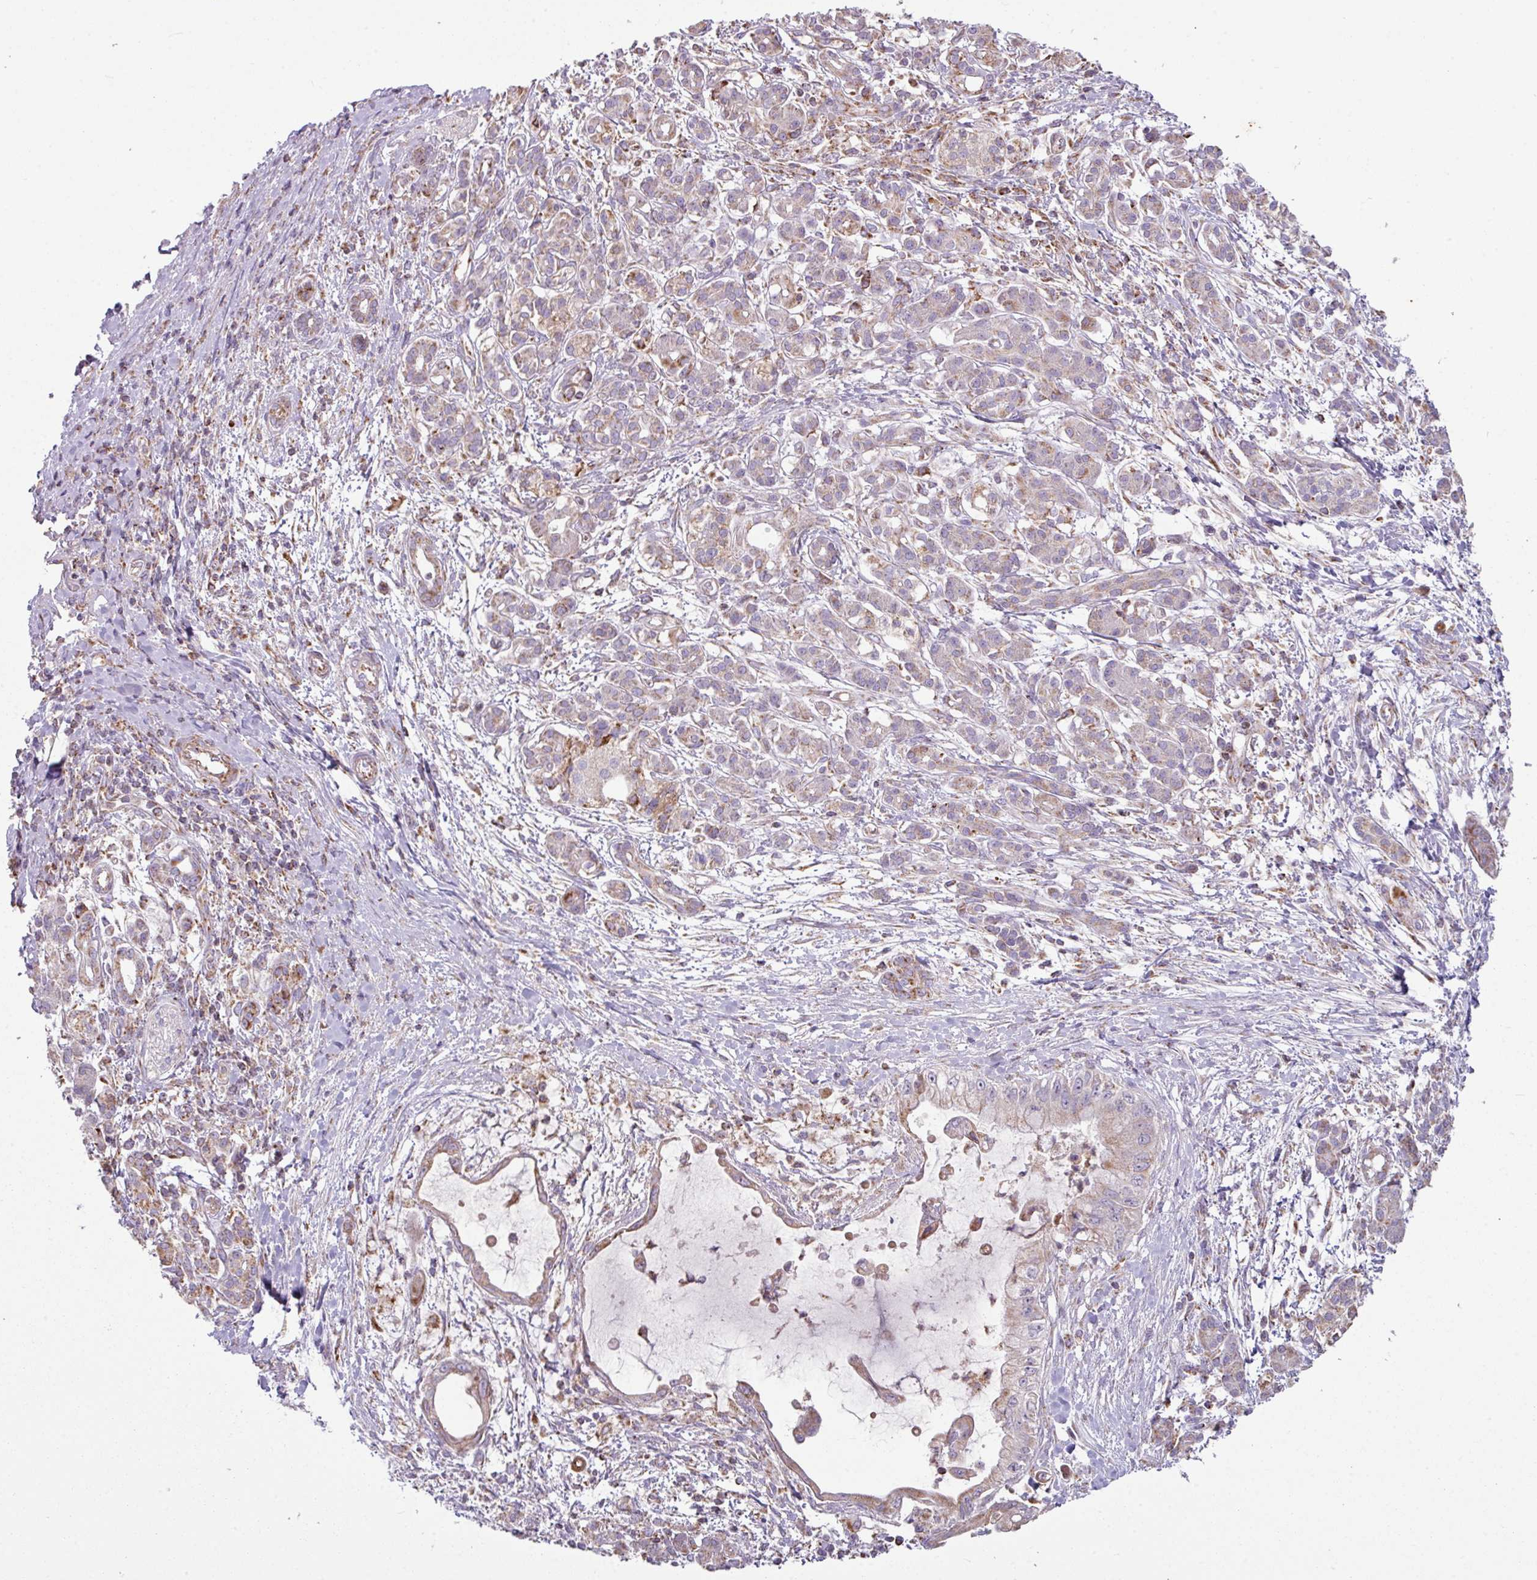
{"staining": {"intensity": "moderate", "quantity": "25%-75%", "location": "cytoplasmic/membranous"}, "tissue": "pancreatic cancer", "cell_type": "Tumor cells", "image_type": "cancer", "snomed": [{"axis": "morphology", "description": "Adenocarcinoma, NOS"}, {"axis": "topography", "description": "Pancreas"}], "caption": "The photomicrograph reveals immunohistochemical staining of pancreatic adenocarcinoma. There is moderate cytoplasmic/membranous expression is present in about 25%-75% of tumor cells. The staining was performed using DAB to visualize the protein expression in brown, while the nuclei were stained in blue with hematoxylin (Magnification: 20x).", "gene": "SQOR", "patient": {"sex": "male", "age": 48}}